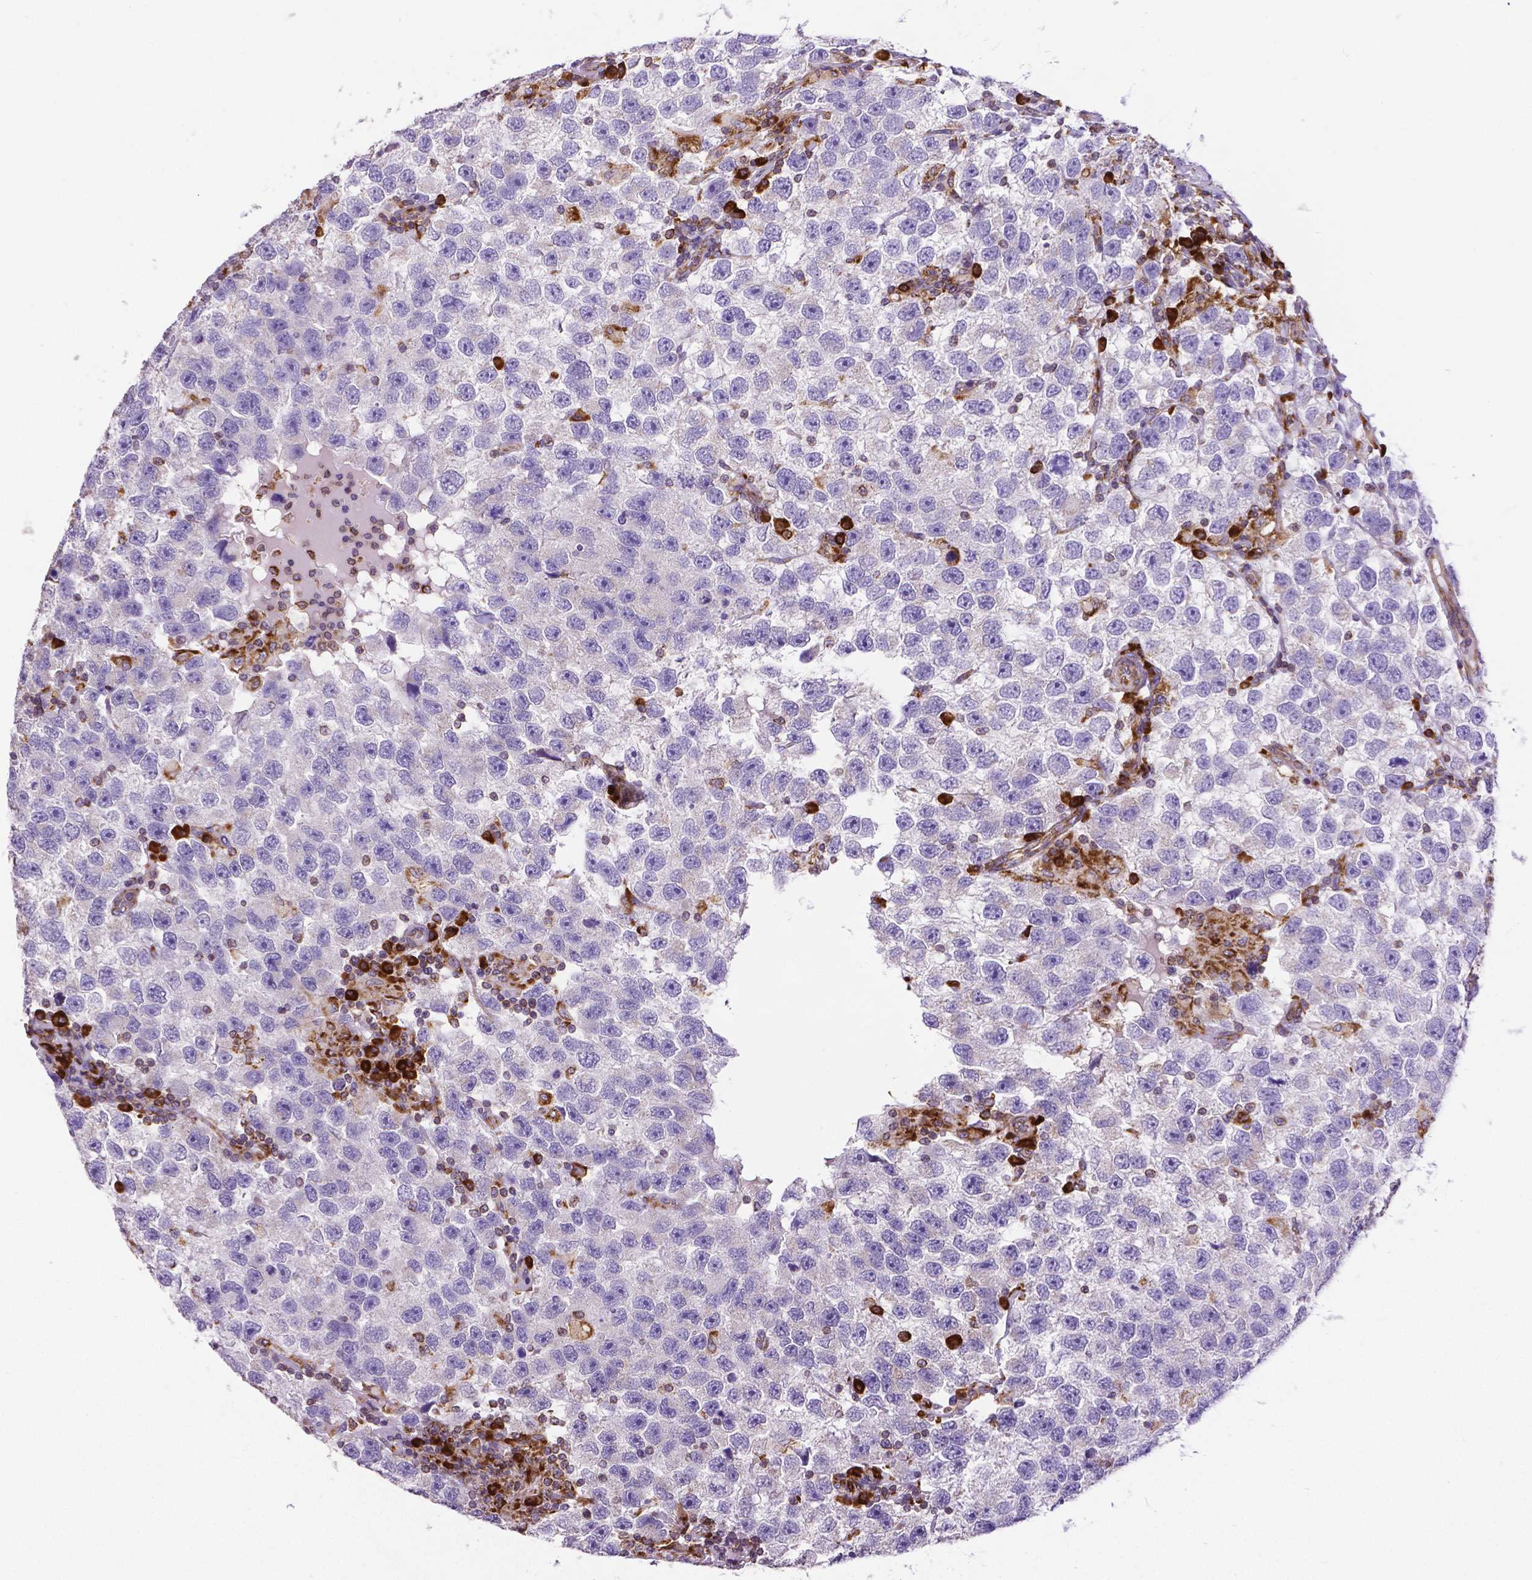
{"staining": {"intensity": "negative", "quantity": "none", "location": "none"}, "tissue": "testis cancer", "cell_type": "Tumor cells", "image_type": "cancer", "snomed": [{"axis": "morphology", "description": "Seminoma, NOS"}, {"axis": "topography", "description": "Testis"}], "caption": "IHC of human seminoma (testis) exhibits no positivity in tumor cells.", "gene": "MTDH", "patient": {"sex": "male", "age": 26}}